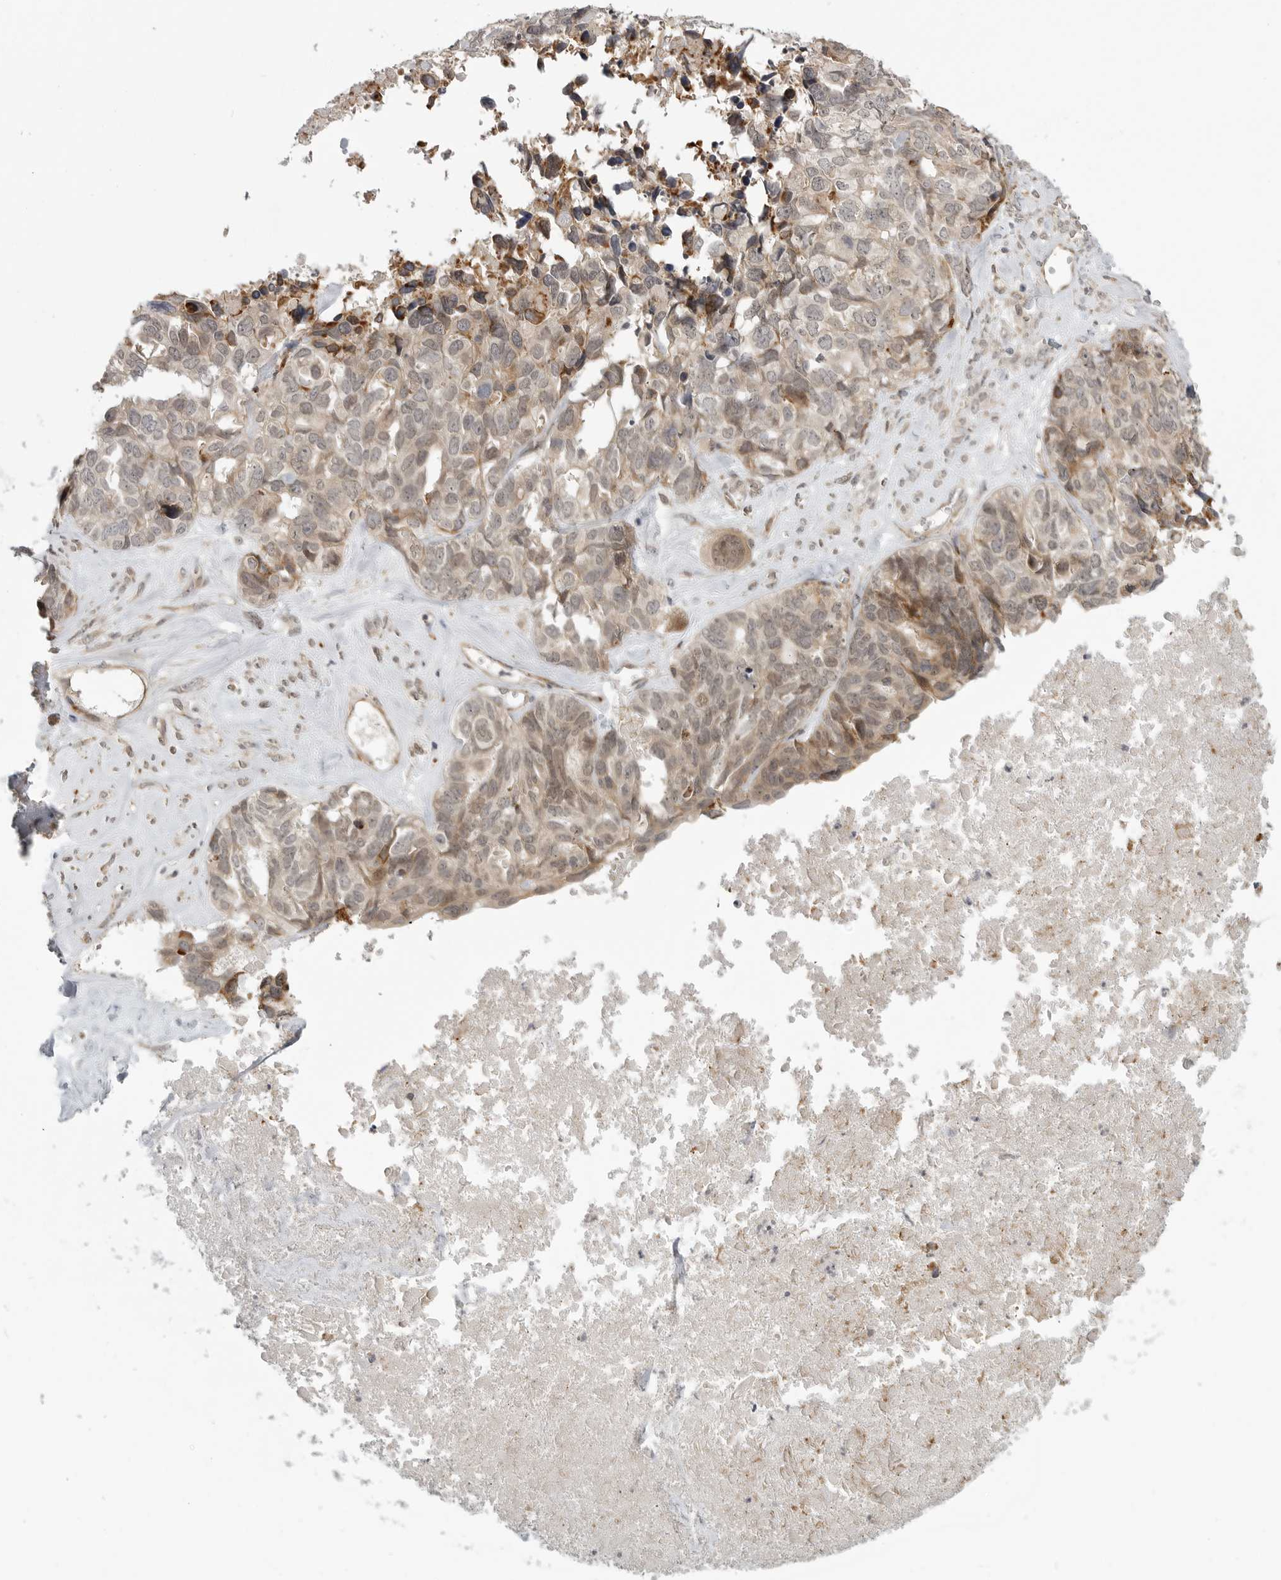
{"staining": {"intensity": "moderate", "quantity": "<25%", "location": "cytoplasmic/membranous"}, "tissue": "ovarian cancer", "cell_type": "Tumor cells", "image_type": "cancer", "snomed": [{"axis": "morphology", "description": "Cystadenocarcinoma, serous, NOS"}, {"axis": "topography", "description": "Ovary"}], "caption": "IHC (DAB (3,3'-diaminobenzidine)) staining of serous cystadenocarcinoma (ovarian) shows moderate cytoplasmic/membranous protein positivity in about <25% of tumor cells. The protein is stained brown, and the nuclei are stained in blue (DAB IHC with brightfield microscopy, high magnification).", "gene": "CEP295NL", "patient": {"sex": "female", "age": 79}}